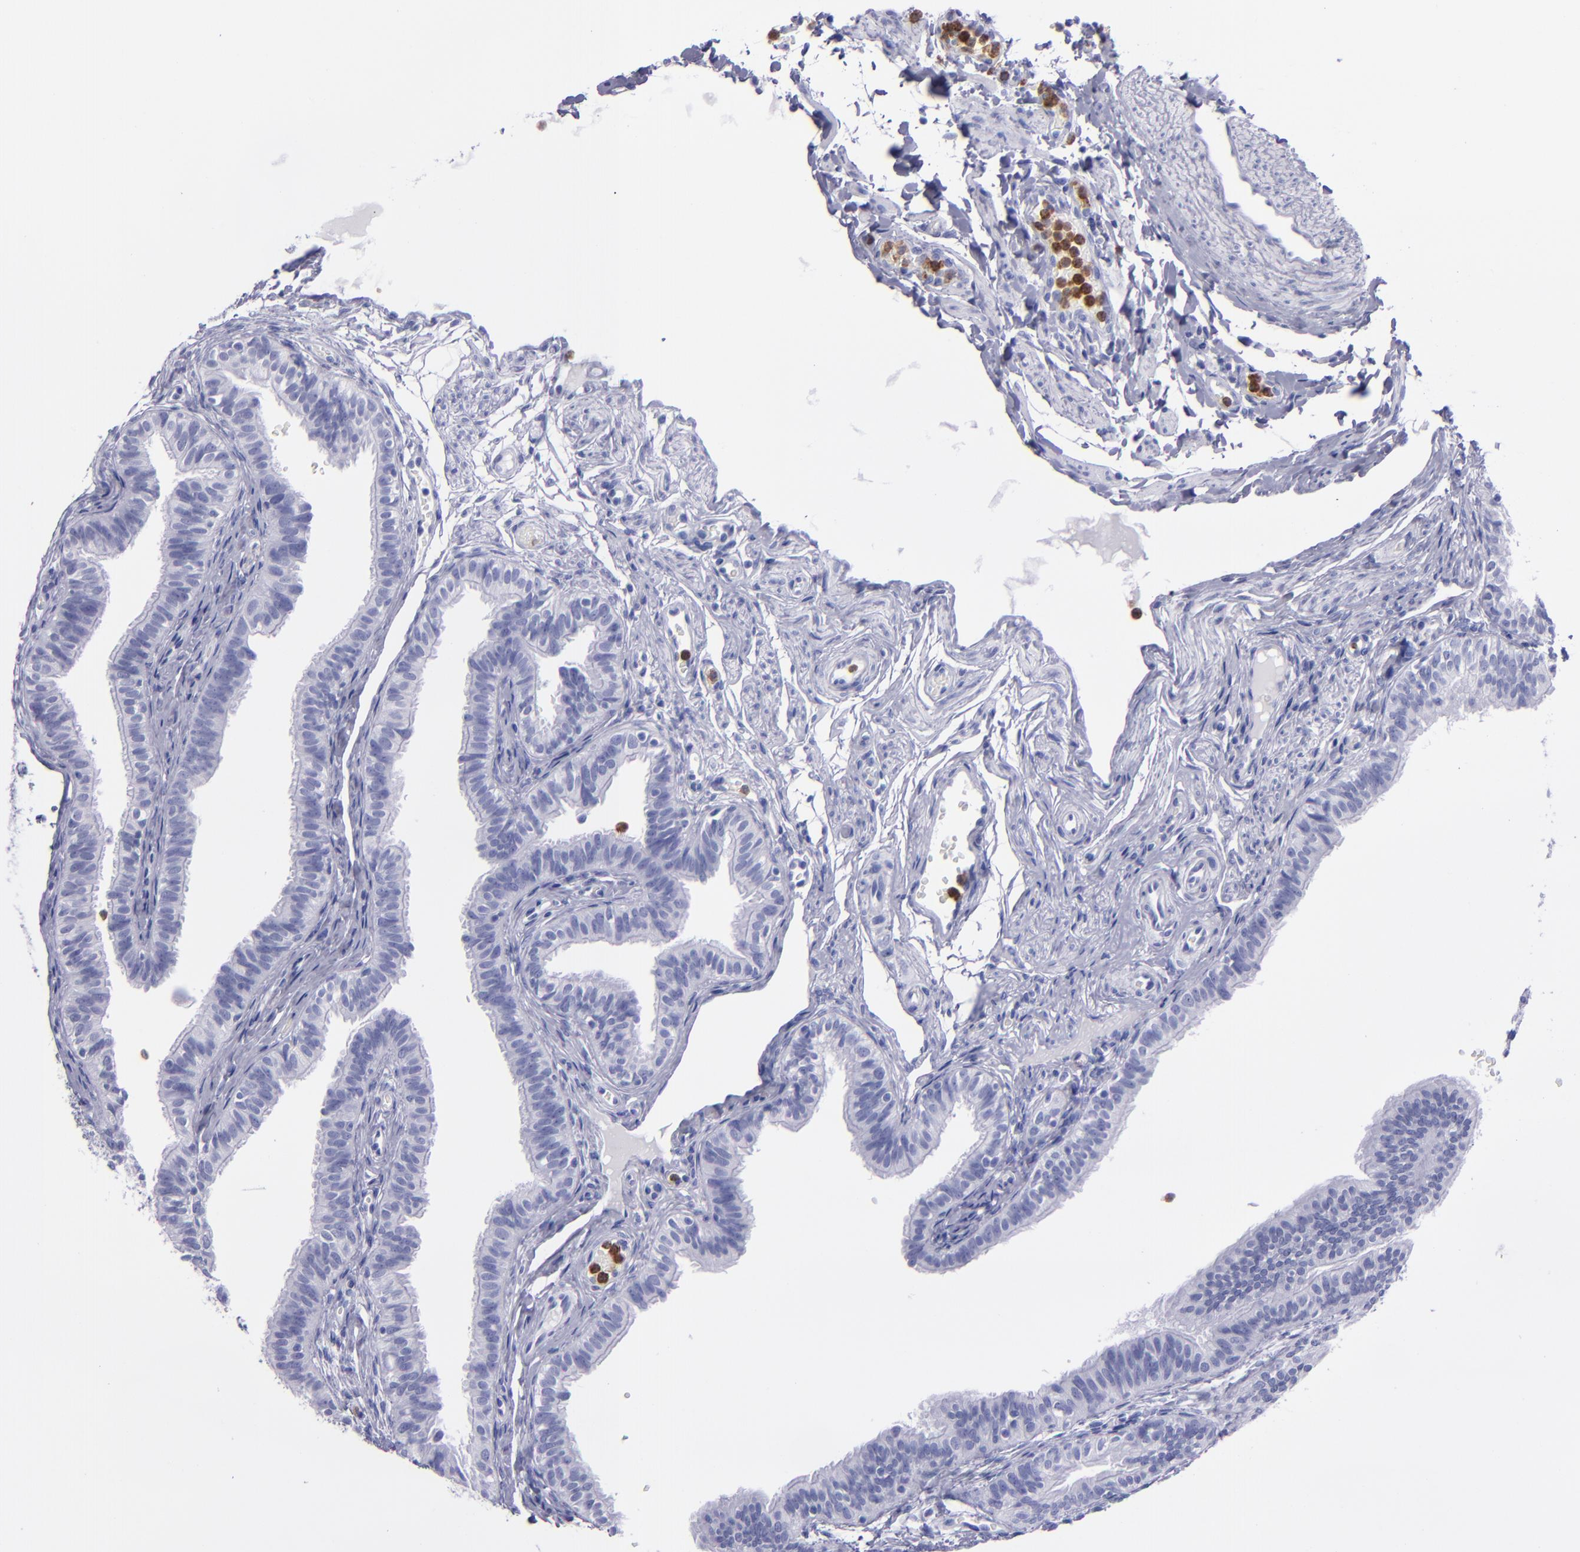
{"staining": {"intensity": "negative", "quantity": "none", "location": "none"}, "tissue": "fallopian tube", "cell_type": "Glandular cells", "image_type": "normal", "snomed": [{"axis": "morphology", "description": "Normal tissue, NOS"}, {"axis": "morphology", "description": "Dermoid, NOS"}, {"axis": "topography", "description": "Fallopian tube"}], "caption": "IHC histopathology image of normal fallopian tube stained for a protein (brown), which displays no staining in glandular cells.", "gene": "CR1", "patient": {"sex": "female", "age": 33}}